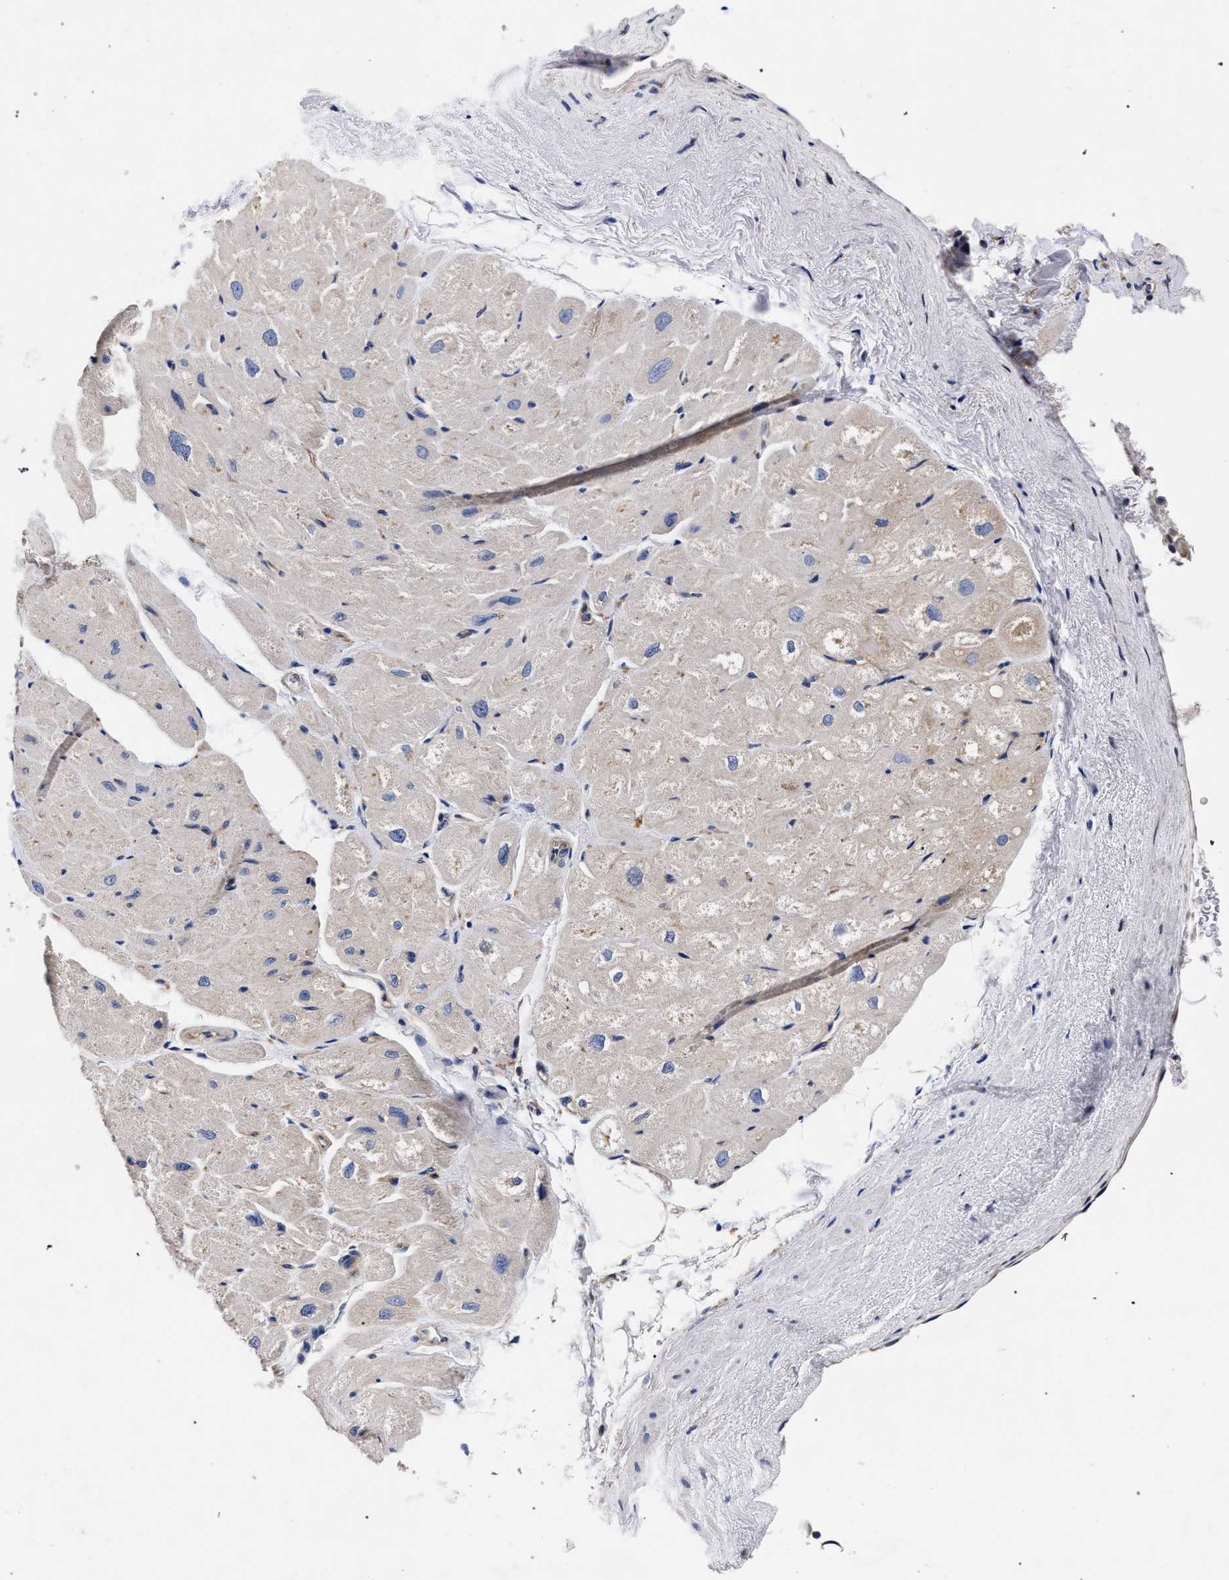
{"staining": {"intensity": "moderate", "quantity": "<25%", "location": "cytoplasmic/membranous"}, "tissue": "heart muscle", "cell_type": "Cardiomyocytes", "image_type": "normal", "snomed": [{"axis": "morphology", "description": "Normal tissue, NOS"}, {"axis": "topography", "description": "Heart"}], "caption": "IHC histopathology image of unremarkable heart muscle: heart muscle stained using IHC demonstrates low levels of moderate protein expression localized specifically in the cytoplasmic/membranous of cardiomyocytes, appearing as a cytoplasmic/membranous brown color.", "gene": "CFAP95", "patient": {"sex": "male", "age": 49}}